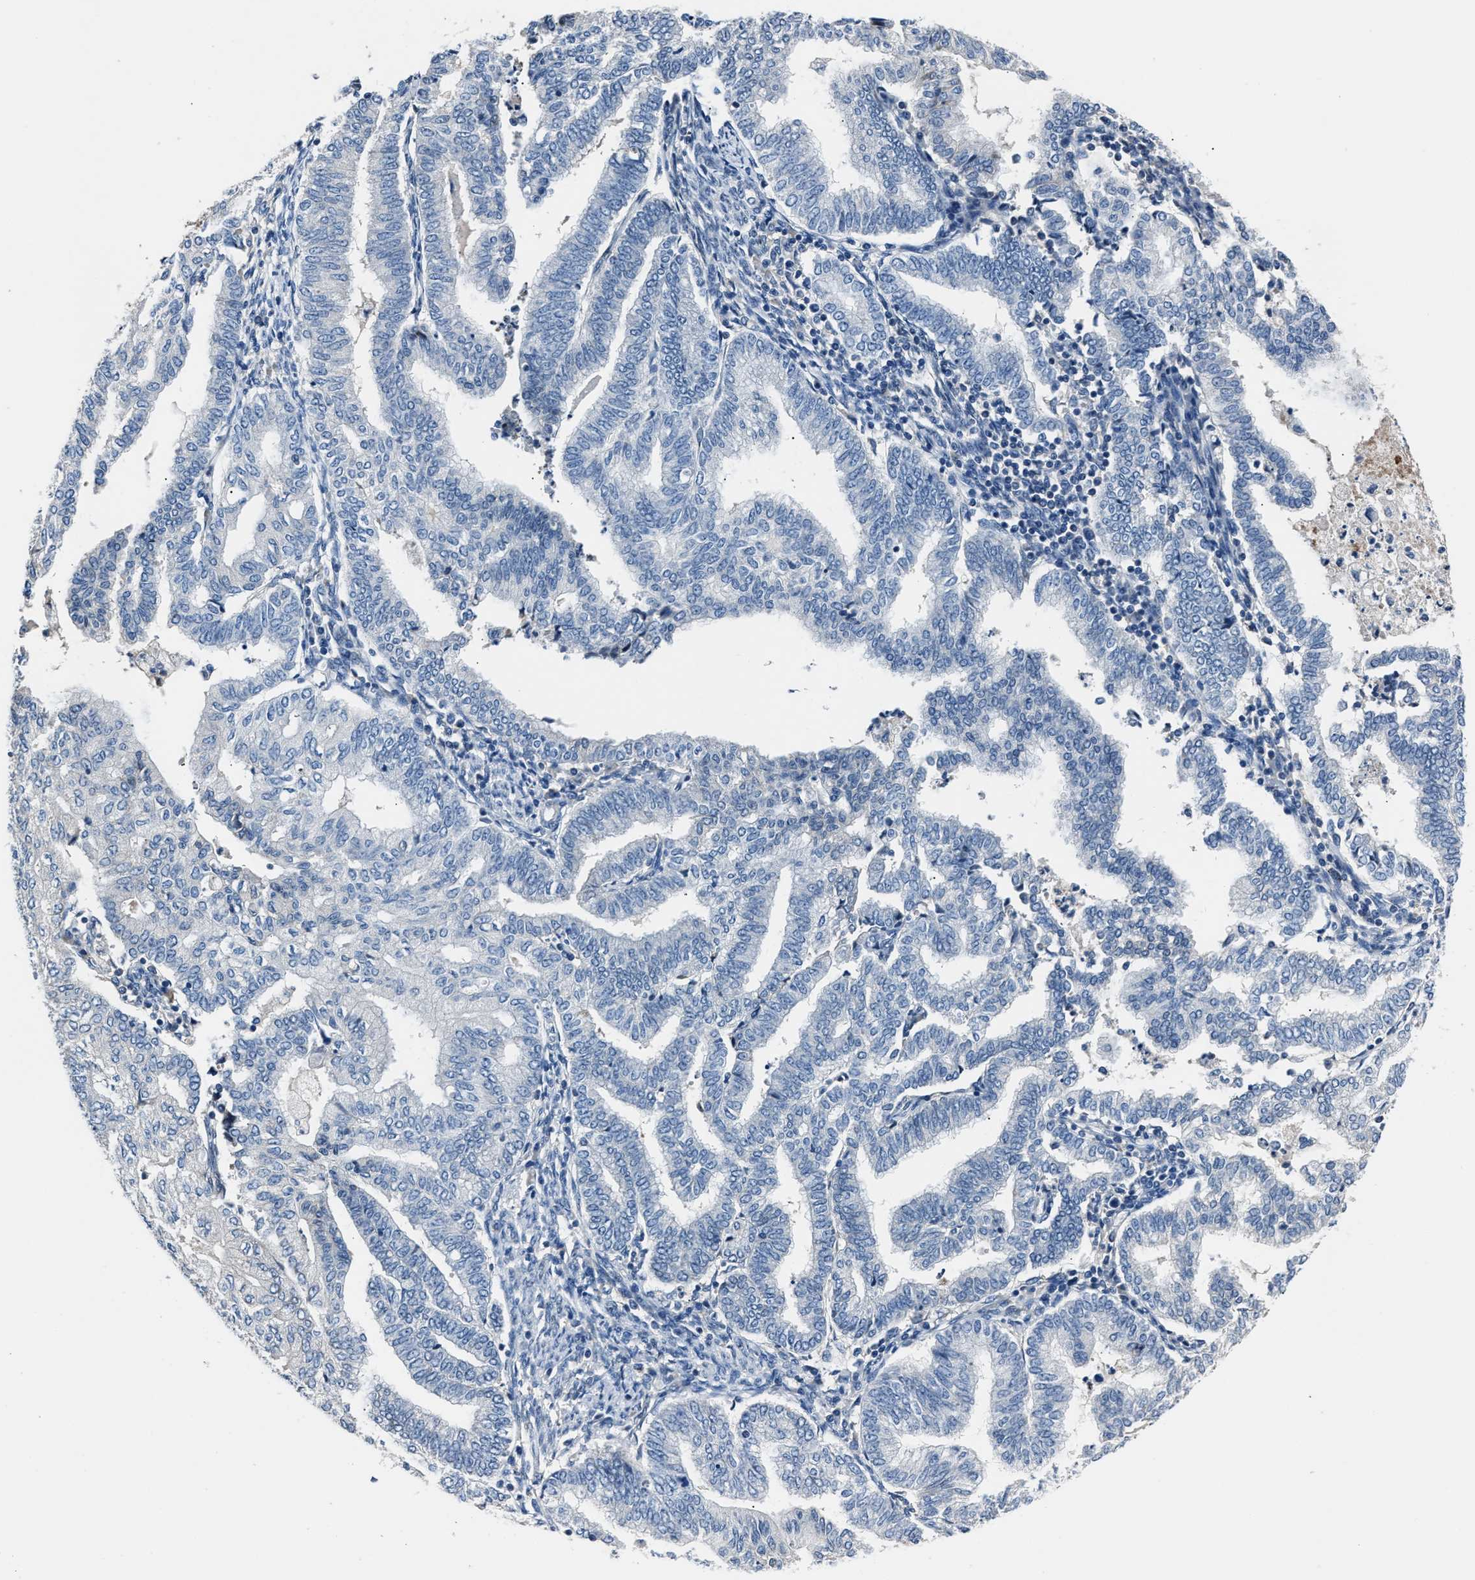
{"staining": {"intensity": "negative", "quantity": "none", "location": "none"}, "tissue": "endometrial cancer", "cell_type": "Tumor cells", "image_type": "cancer", "snomed": [{"axis": "morphology", "description": "Polyp, NOS"}, {"axis": "morphology", "description": "Adenocarcinoma, NOS"}, {"axis": "morphology", "description": "Adenoma, NOS"}, {"axis": "topography", "description": "Endometrium"}], "caption": "Tumor cells show no significant positivity in endometrial cancer.", "gene": "DNAJC24", "patient": {"sex": "female", "age": 79}}